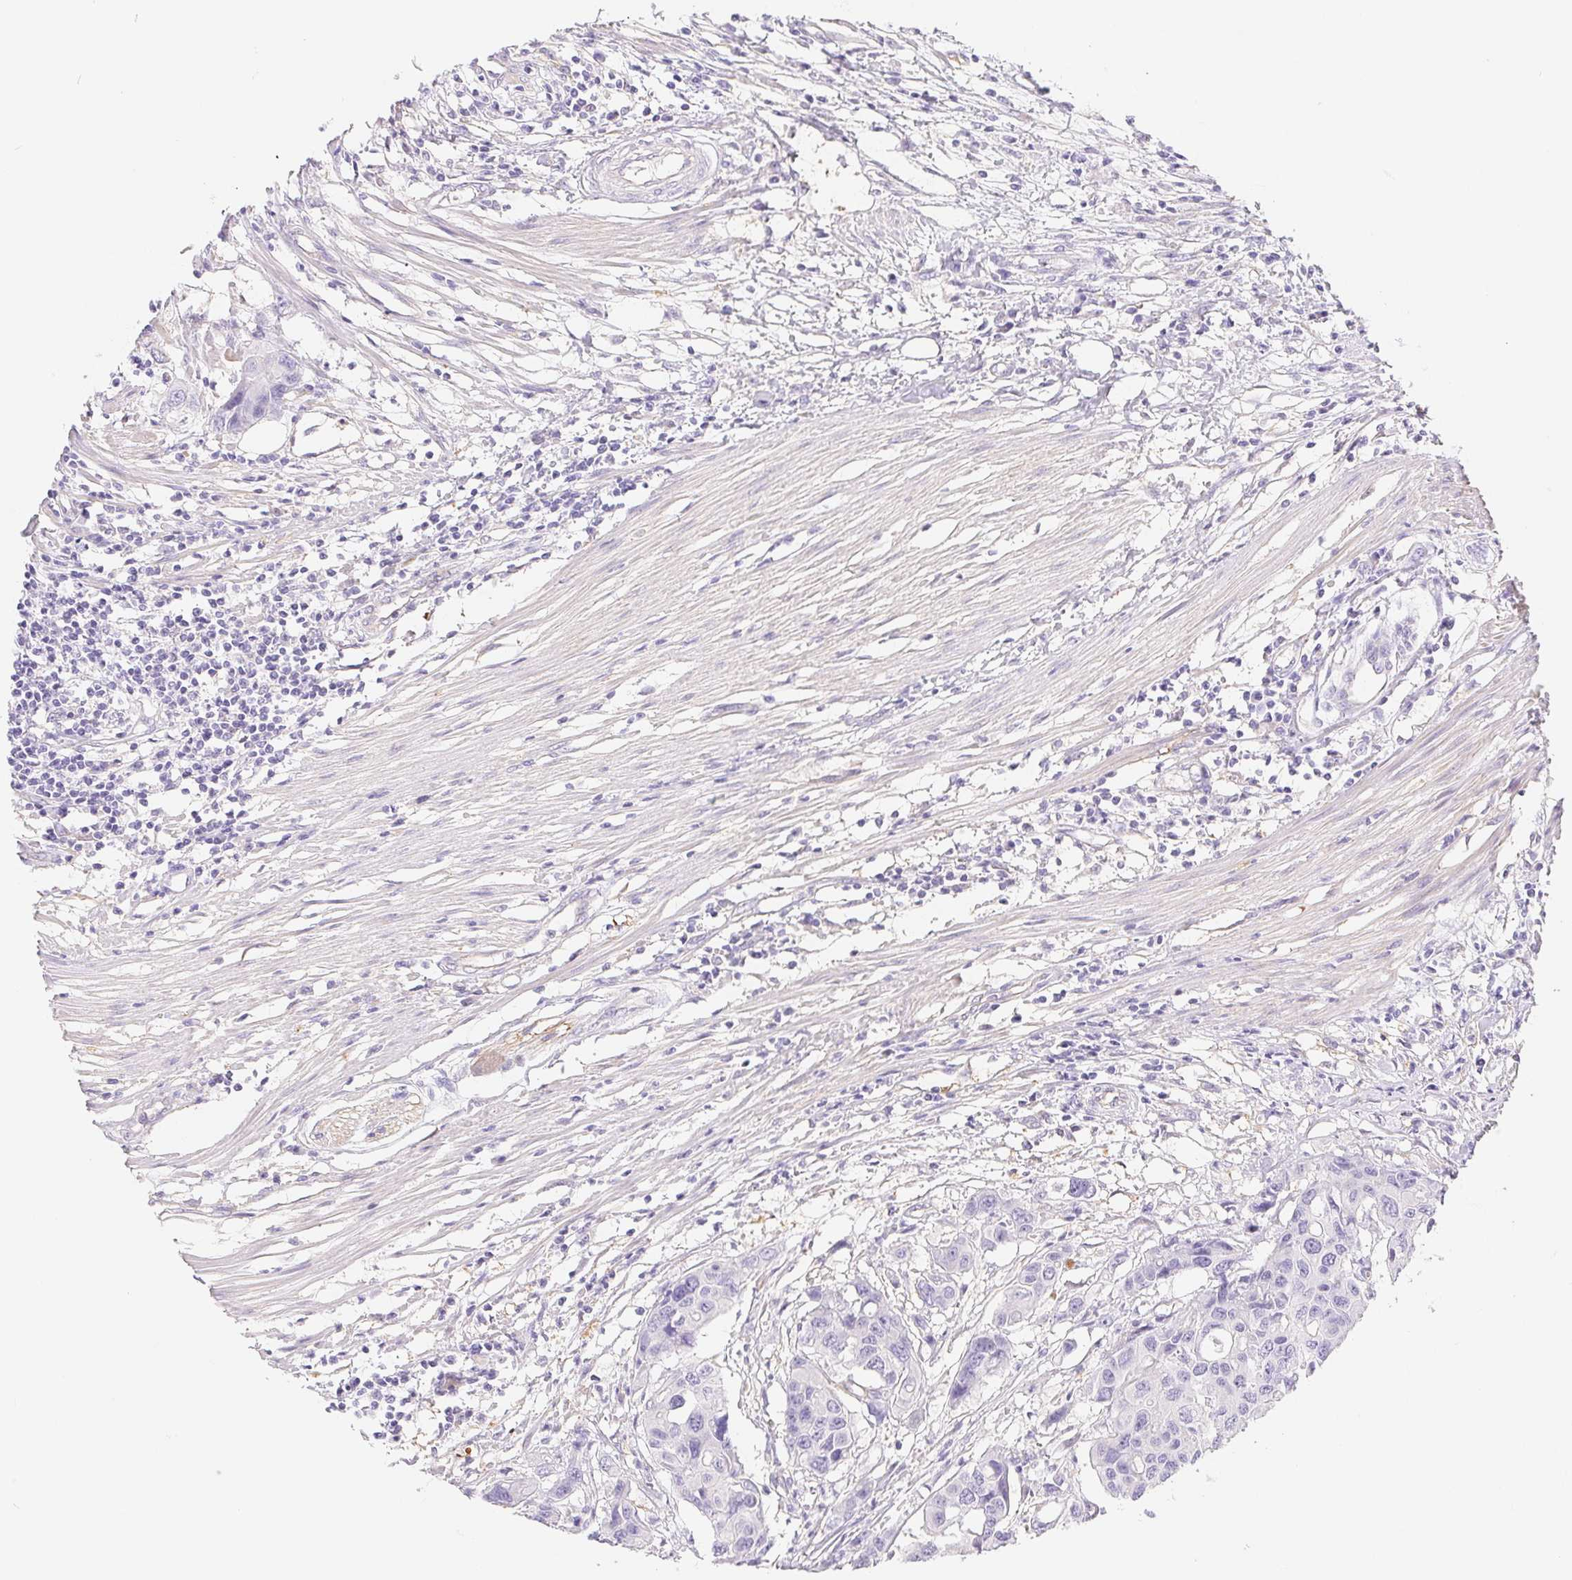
{"staining": {"intensity": "negative", "quantity": "none", "location": "none"}, "tissue": "colorectal cancer", "cell_type": "Tumor cells", "image_type": "cancer", "snomed": [{"axis": "morphology", "description": "Adenocarcinoma, NOS"}, {"axis": "topography", "description": "Colon"}], "caption": "Tumor cells are negative for brown protein staining in colorectal cancer.", "gene": "PNLIP", "patient": {"sex": "male", "age": 77}}